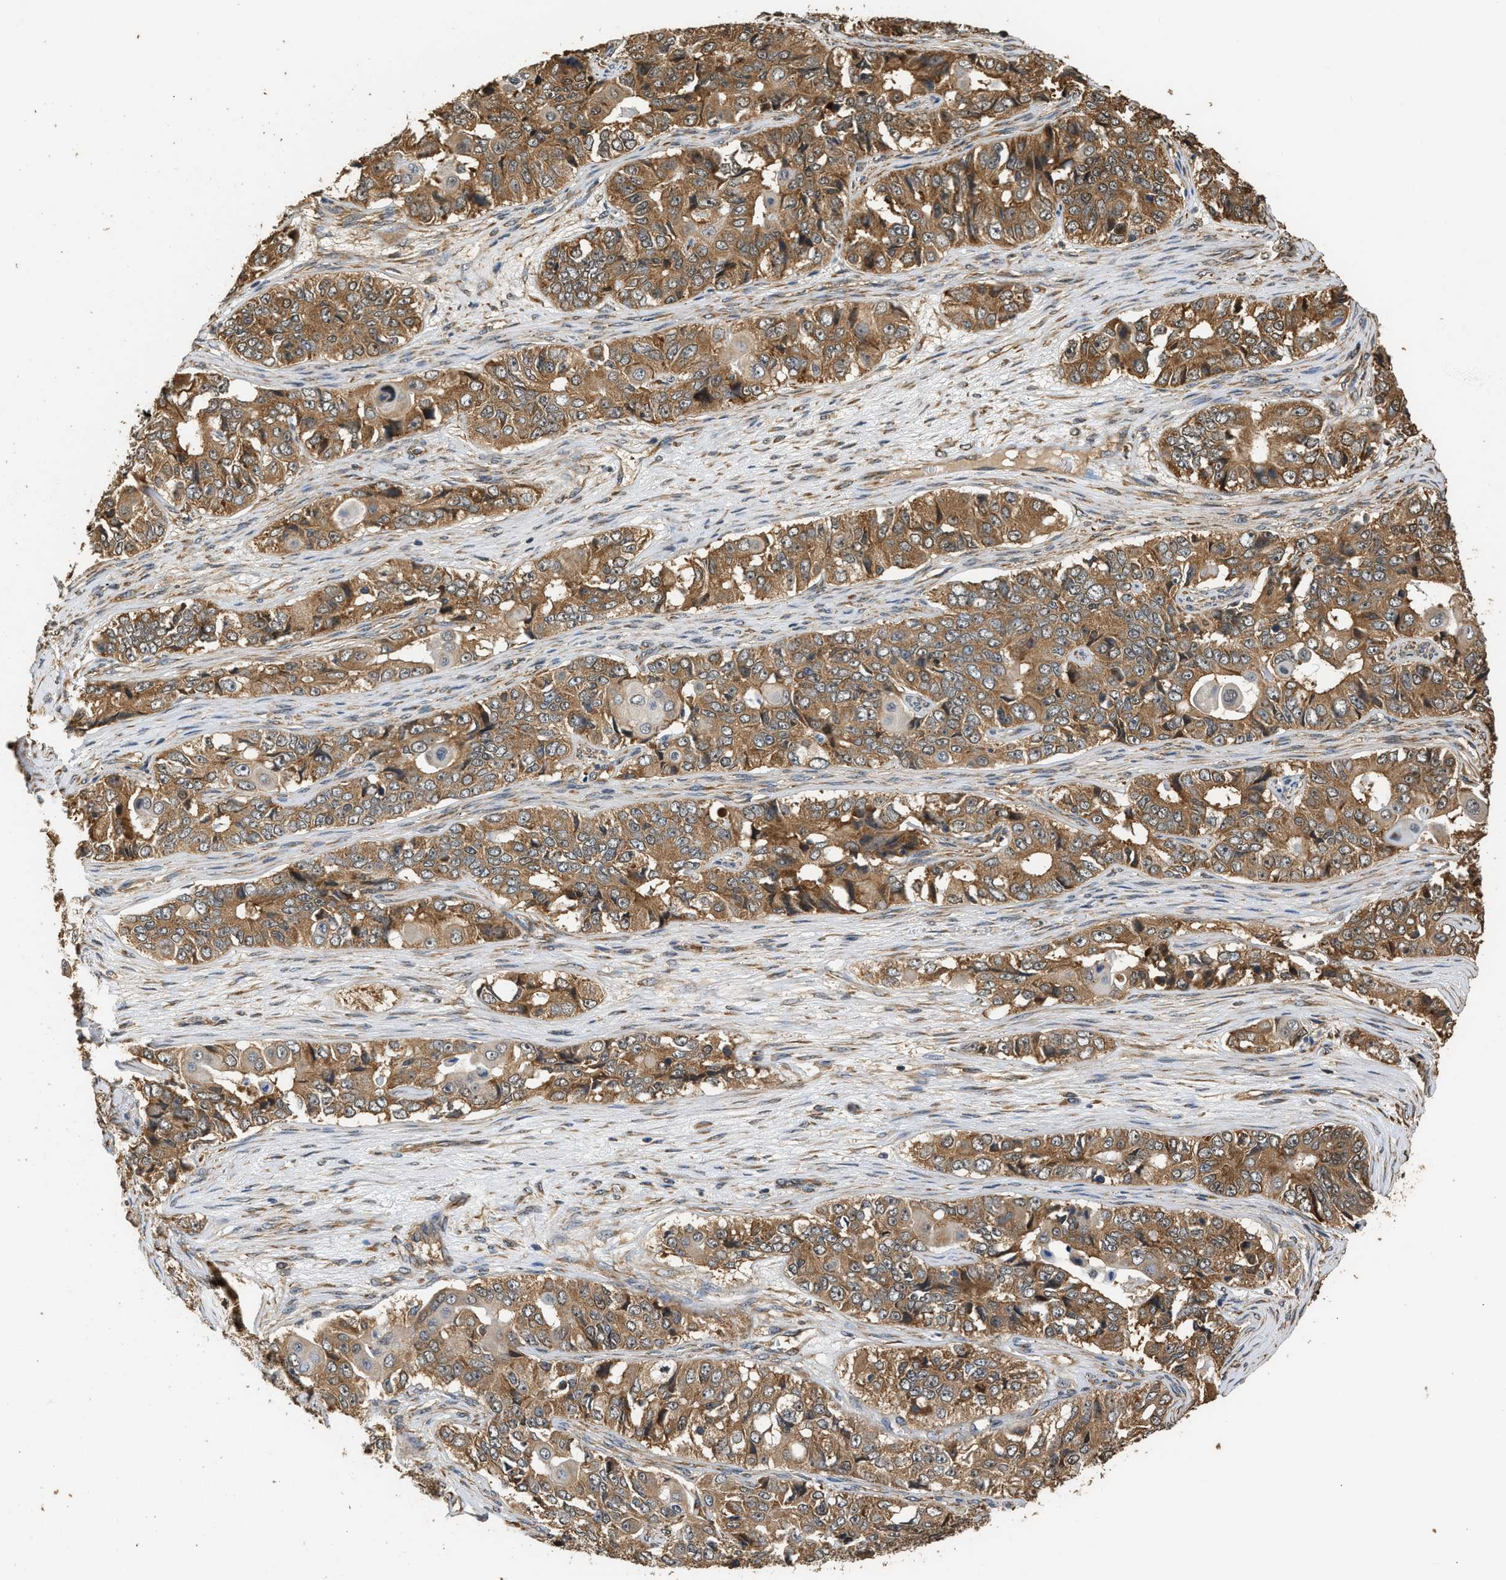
{"staining": {"intensity": "moderate", "quantity": ">75%", "location": "cytoplasmic/membranous"}, "tissue": "ovarian cancer", "cell_type": "Tumor cells", "image_type": "cancer", "snomed": [{"axis": "morphology", "description": "Carcinoma, endometroid"}, {"axis": "topography", "description": "Ovary"}], "caption": "Protein analysis of ovarian cancer (endometroid carcinoma) tissue demonstrates moderate cytoplasmic/membranous staining in about >75% of tumor cells.", "gene": "SLC36A4", "patient": {"sex": "female", "age": 51}}